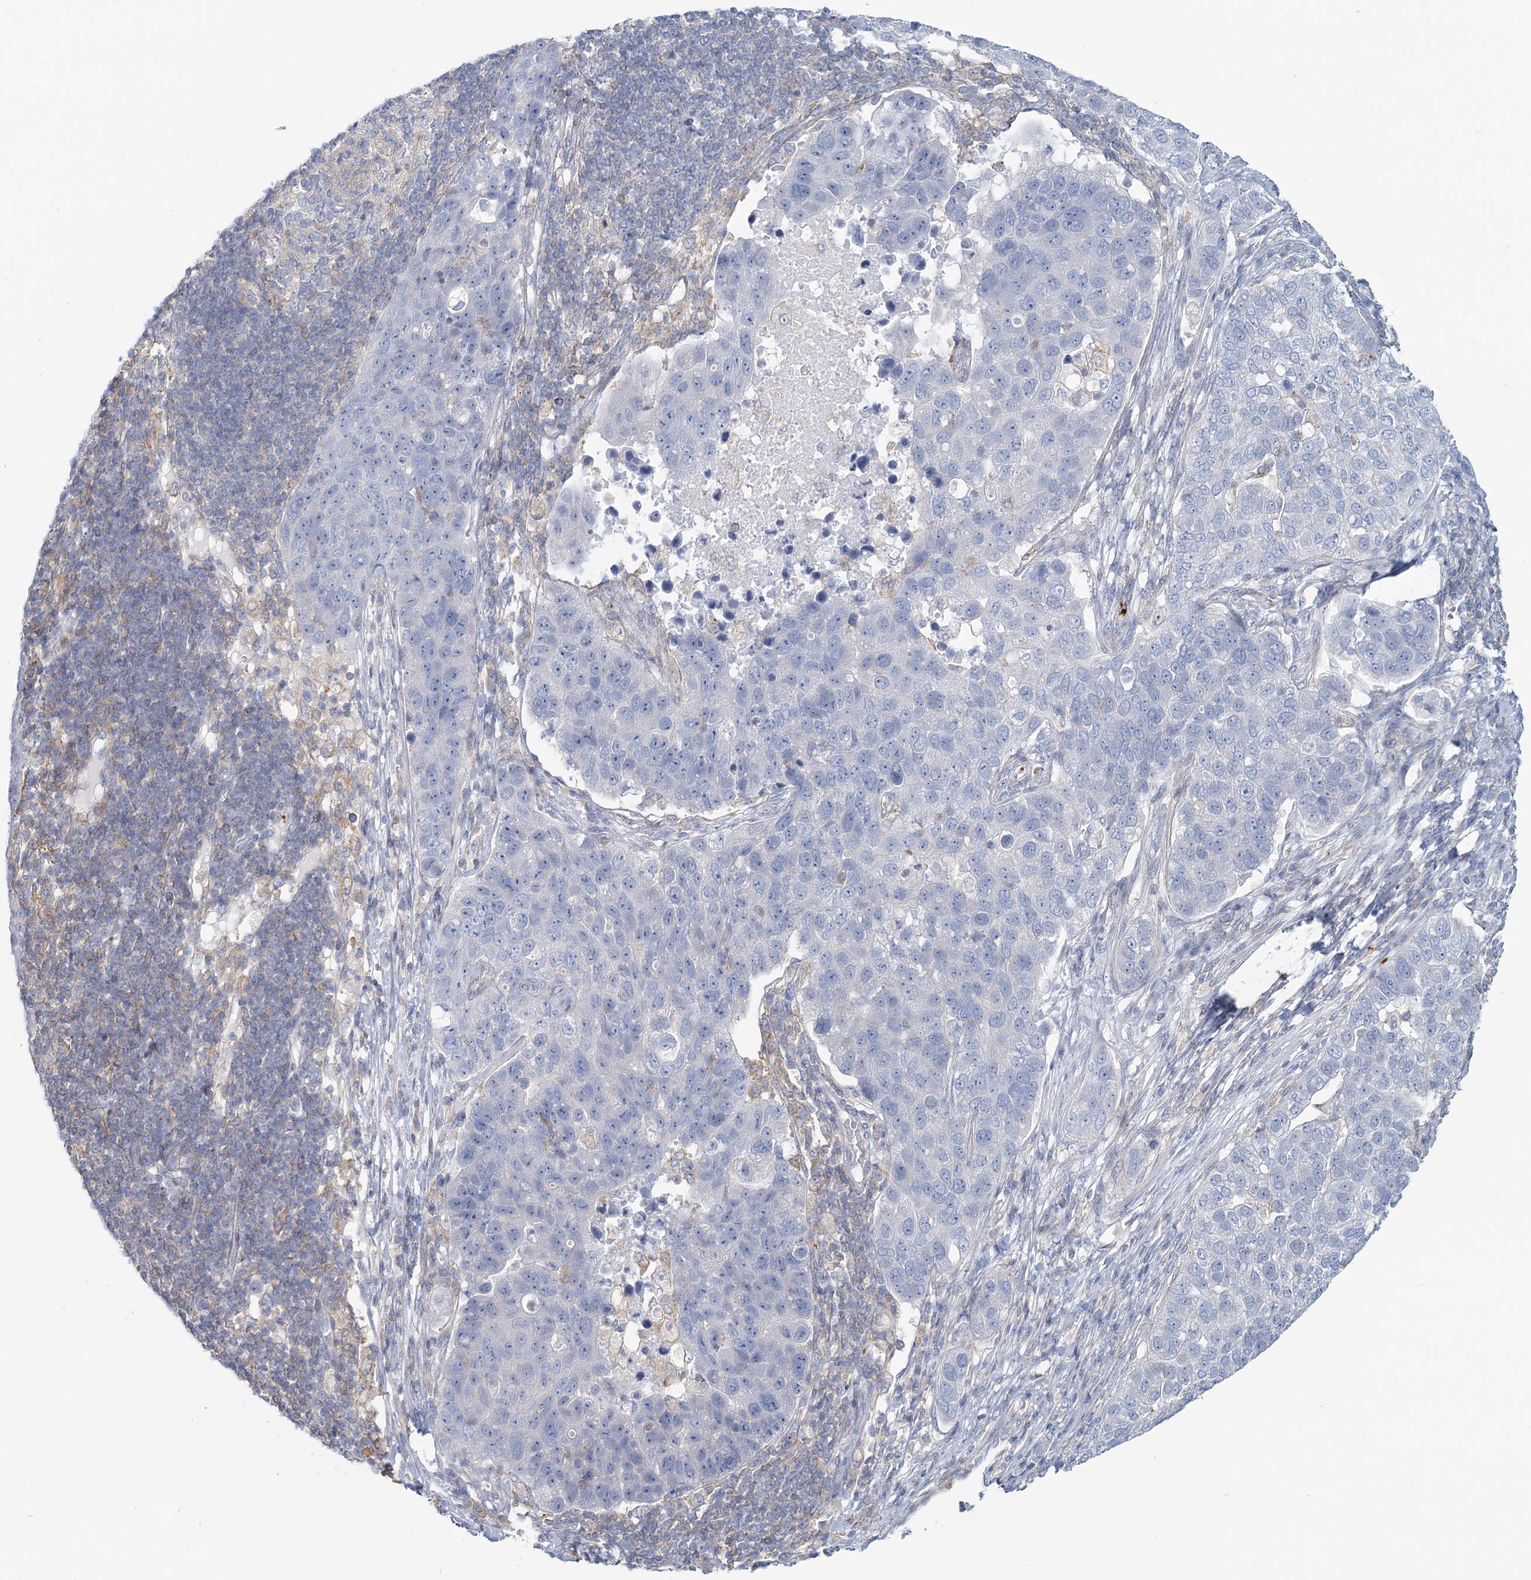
{"staining": {"intensity": "negative", "quantity": "none", "location": "none"}, "tissue": "pancreatic cancer", "cell_type": "Tumor cells", "image_type": "cancer", "snomed": [{"axis": "morphology", "description": "Adenocarcinoma, NOS"}, {"axis": "topography", "description": "Pancreas"}], "caption": "Immunohistochemical staining of pancreatic cancer (adenocarcinoma) reveals no significant staining in tumor cells.", "gene": "CUEDC2", "patient": {"sex": "female", "age": 61}}